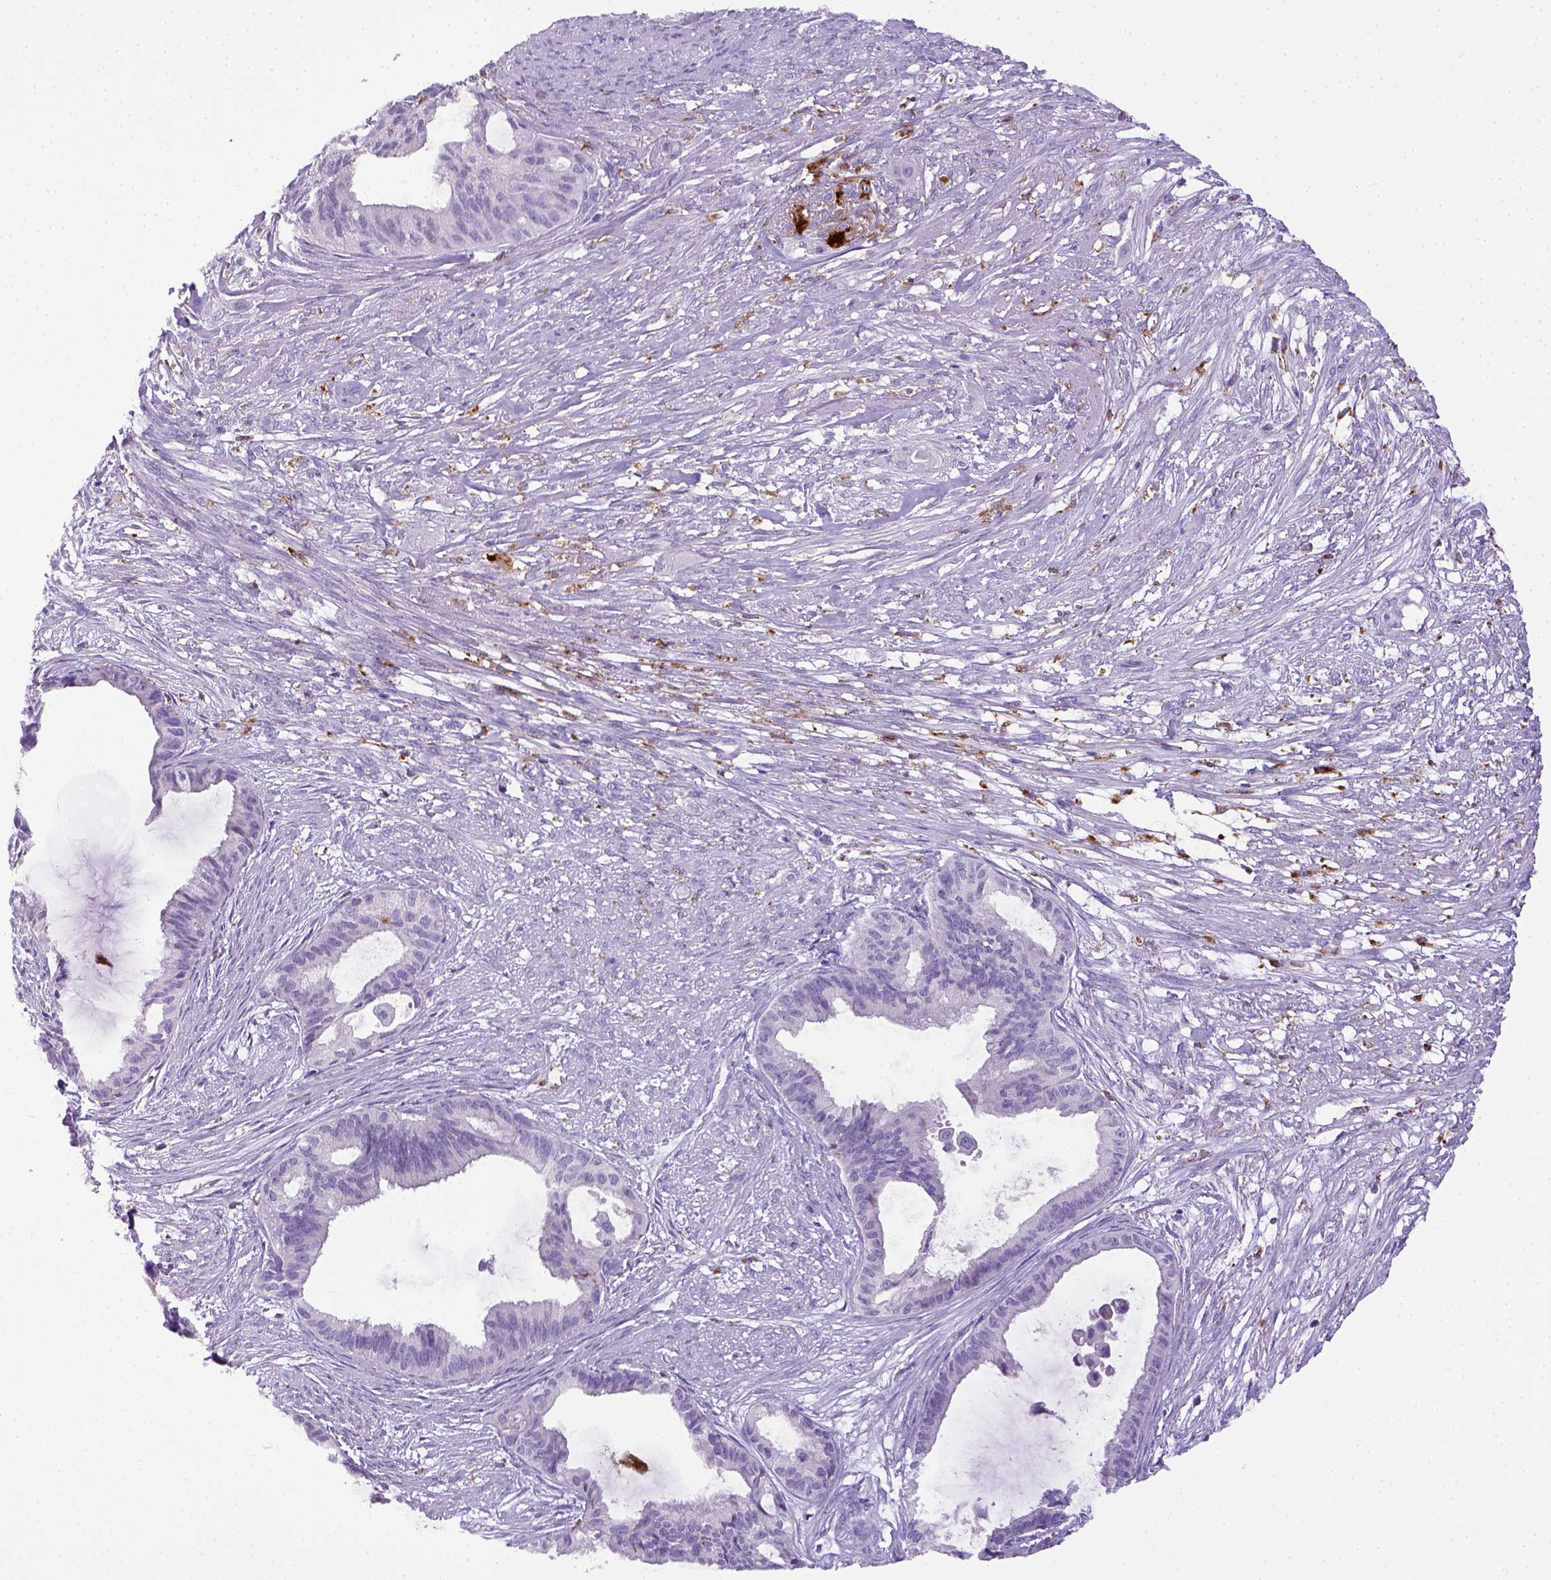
{"staining": {"intensity": "negative", "quantity": "none", "location": "none"}, "tissue": "endometrial cancer", "cell_type": "Tumor cells", "image_type": "cancer", "snomed": [{"axis": "morphology", "description": "Adenocarcinoma, NOS"}, {"axis": "topography", "description": "Endometrium"}], "caption": "A high-resolution histopathology image shows IHC staining of endometrial cancer (adenocarcinoma), which shows no significant positivity in tumor cells.", "gene": "CD68", "patient": {"sex": "female", "age": 86}}